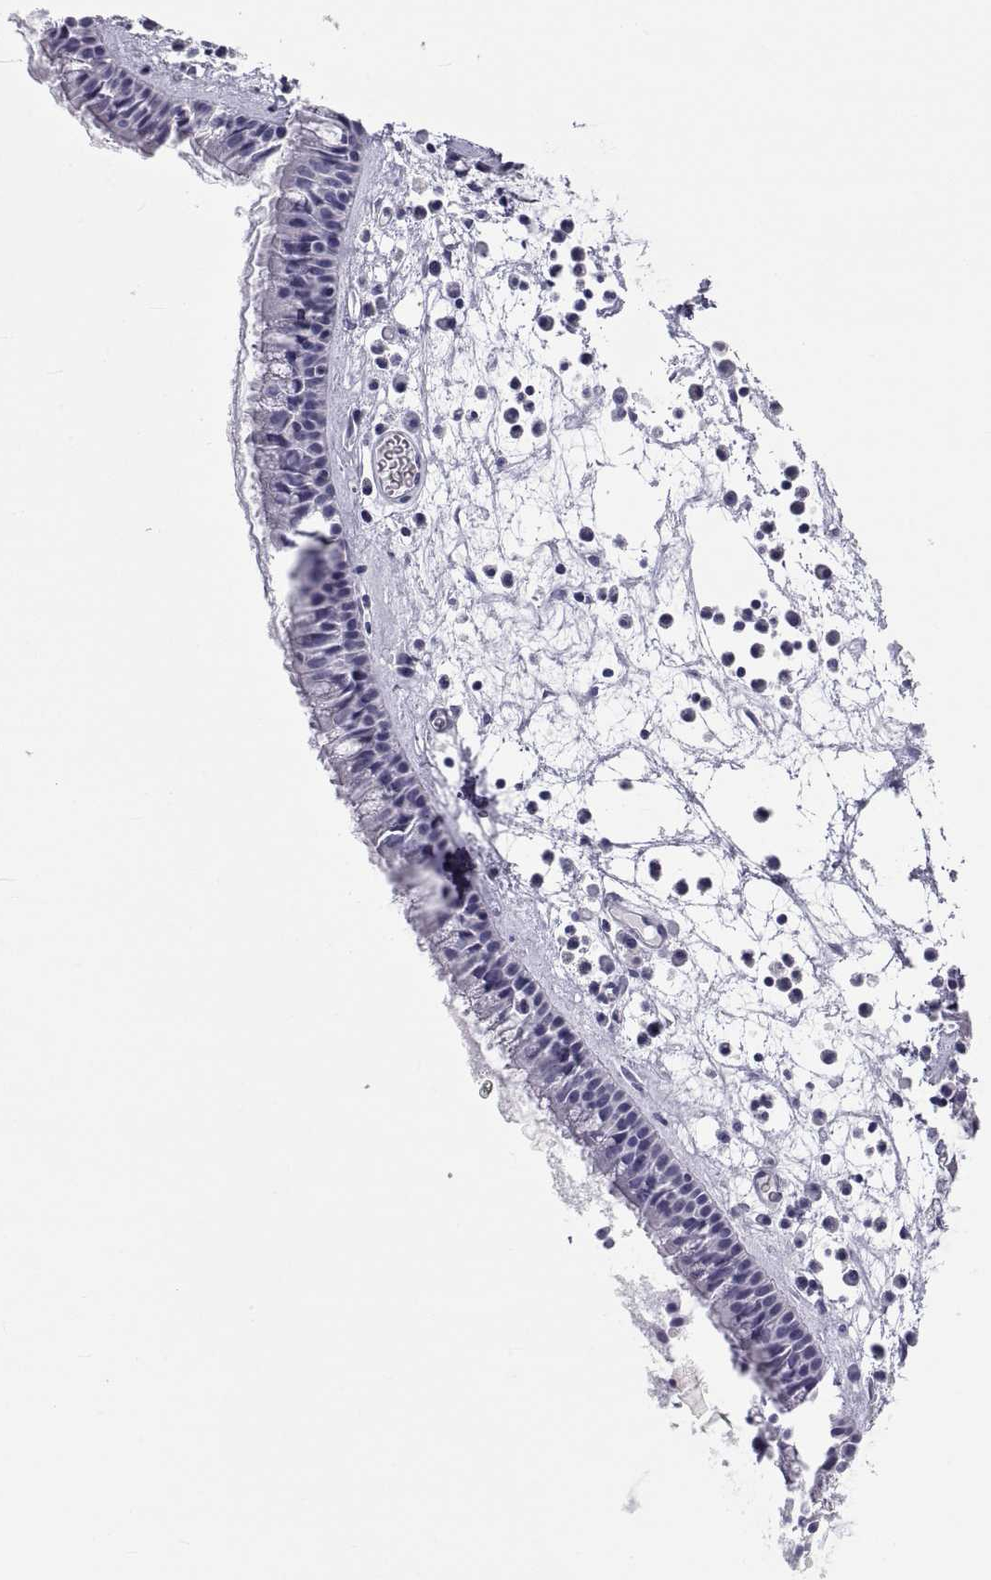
{"staining": {"intensity": "negative", "quantity": "none", "location": "none"}, "tissue": "nasopharynx", "cell_type": "Respiratory epithelial cells", "image_type": "normal", "snomed": [{"axis": "morphology", "description": "Normal tissue, NOS"}, {"axis": "topography", "description": "Nasopharynx"}], "caption": "This photomicrograph is of unremarkable nasopharynx stained with immunohistochemistry to label a protein in brown with the nuclei are counter-stained blue. There is no positivity in respiratory epithelial cells.", "gene": "NPTX2", "patient": {"sex": "female", "age": 47}}